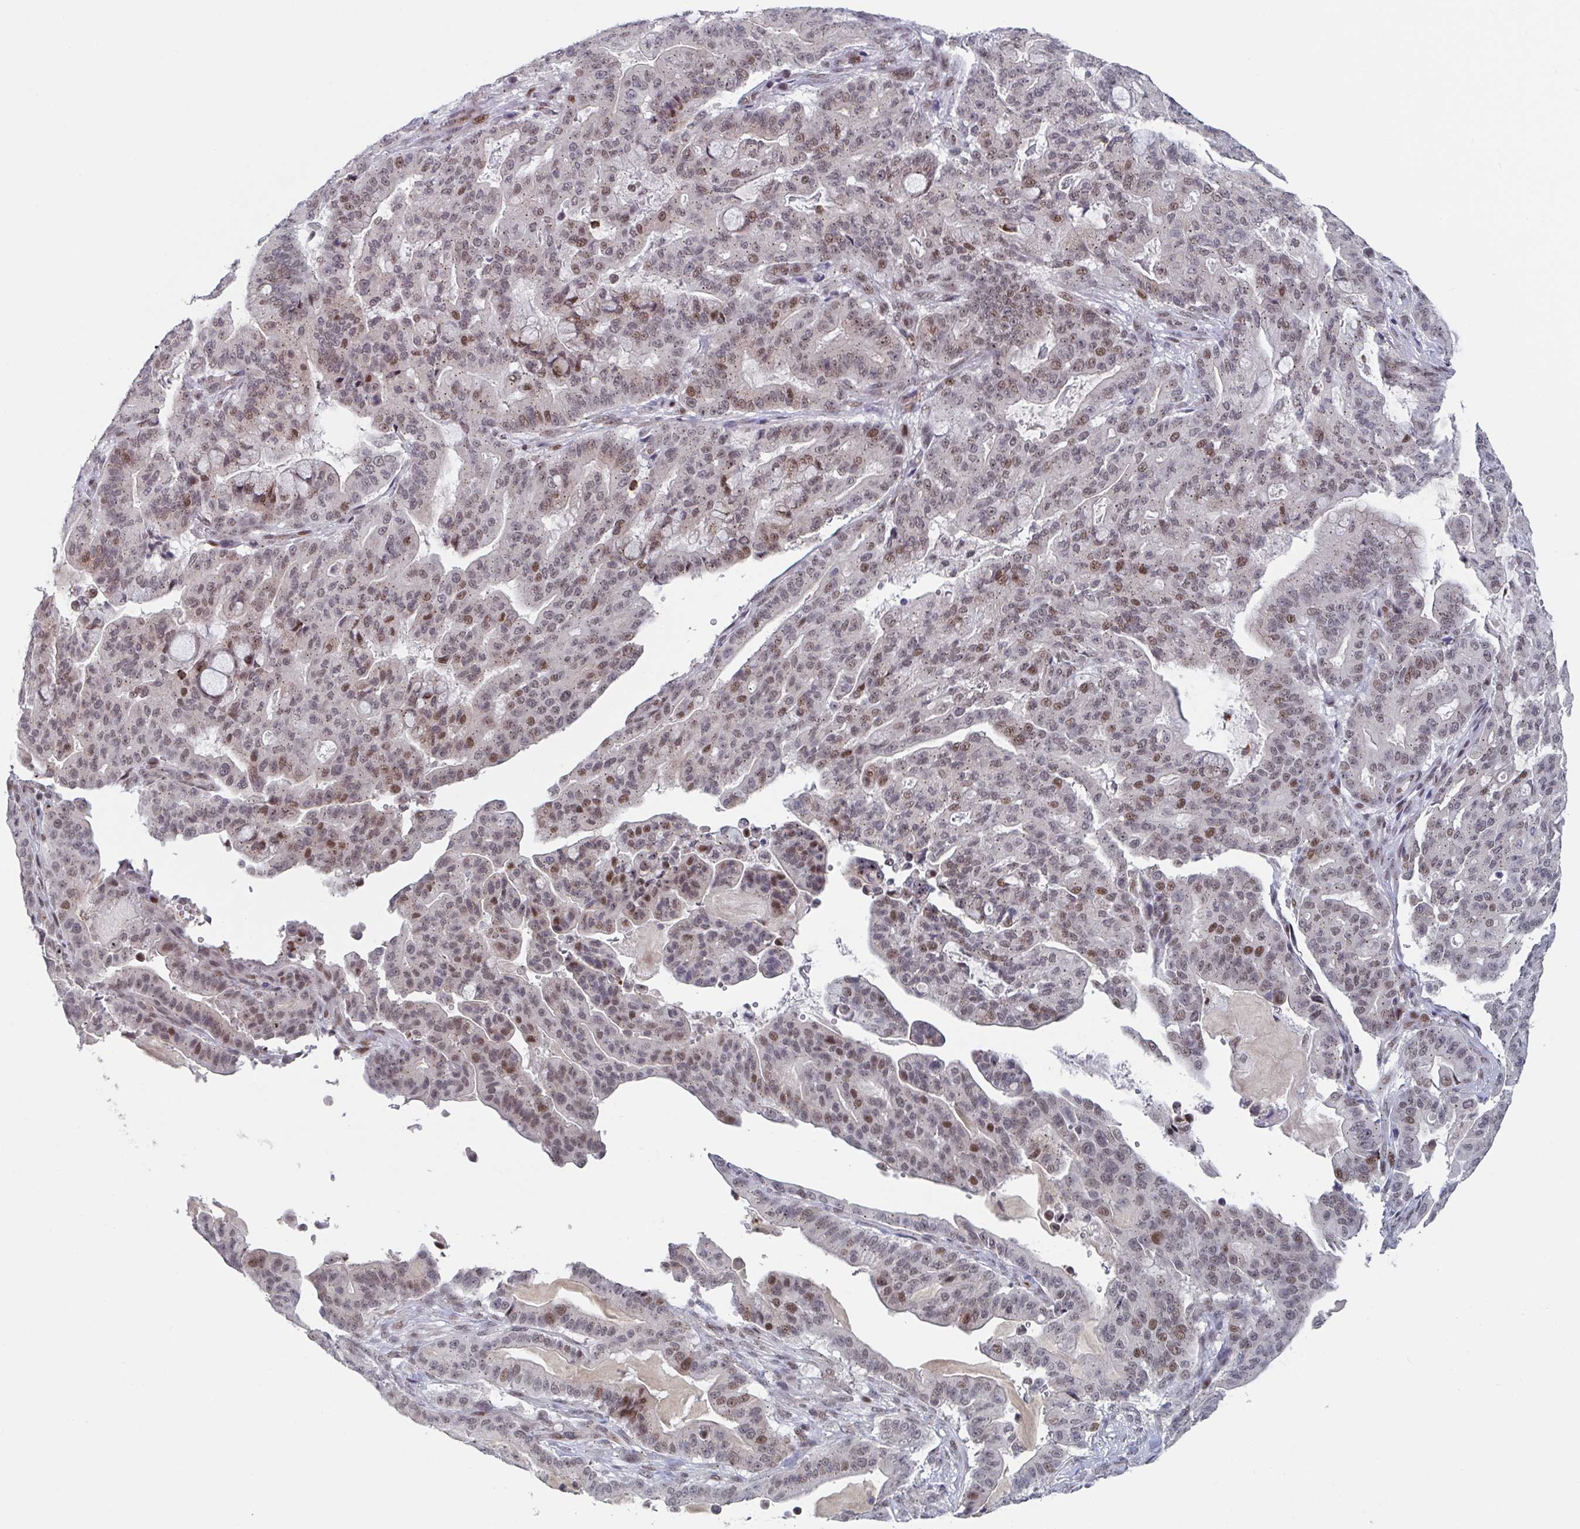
{"staining": {"intensity": "moderate", "quantity": "25%-75%", "location": "nuclear"}, "tissue": "pancreatic cancer", "cell_type": "Tumor cells", "image_type": "cancer", "snomed": [{"axis": "morphology", "description": "Adenocarcinoma, NOS"}, {"axis": "topography", "description": "Pancreas"}], "caption": "Immunohistochemical staining of pancreatic cancer (adenocarcinoma) shows medium levels of moderate nuclear expression in approximately 25%-75% of tumor cells.", "gene": "RNF212", "patient": {"sex": "male", "age": 63}}